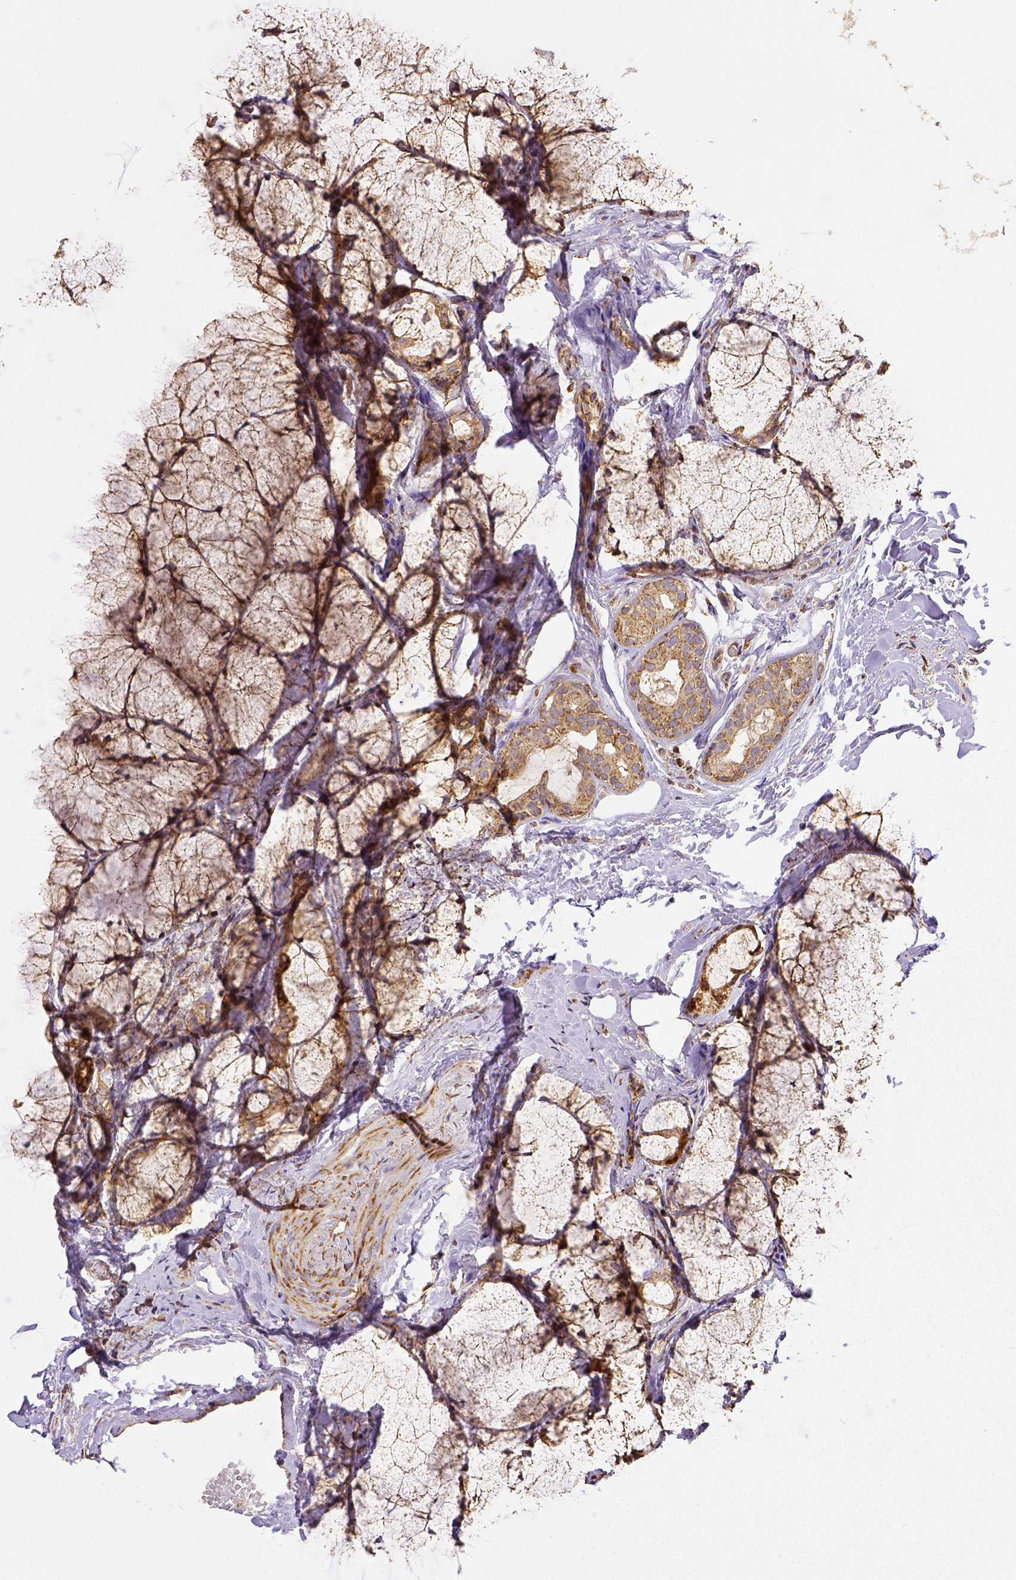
{"staining": {"intensity": "weak", "quantity": ">75%", "location": "cytoplasmic/membranous"}, "tissue": "head and neck cancer", "cell_type": "Tumor cells", "image_type": "cancer", "snomed": [{"axis": "morphology", "description": "Adenocarcinoma, NOS"}, {"axis": "topography", "description": "Head-Neck"}], "caption": "Tumor cells show low levels of weak cytoplasmic/membranous positivity in about >75% of cells in human adenocarcinoma (head and neck). (Stains: DAB in brown, nuclei in blue, Microscopy: brightfield microscopy at high magnification).", "gene": "SDHB", "patient": {"sex": "male", "age": 66}}